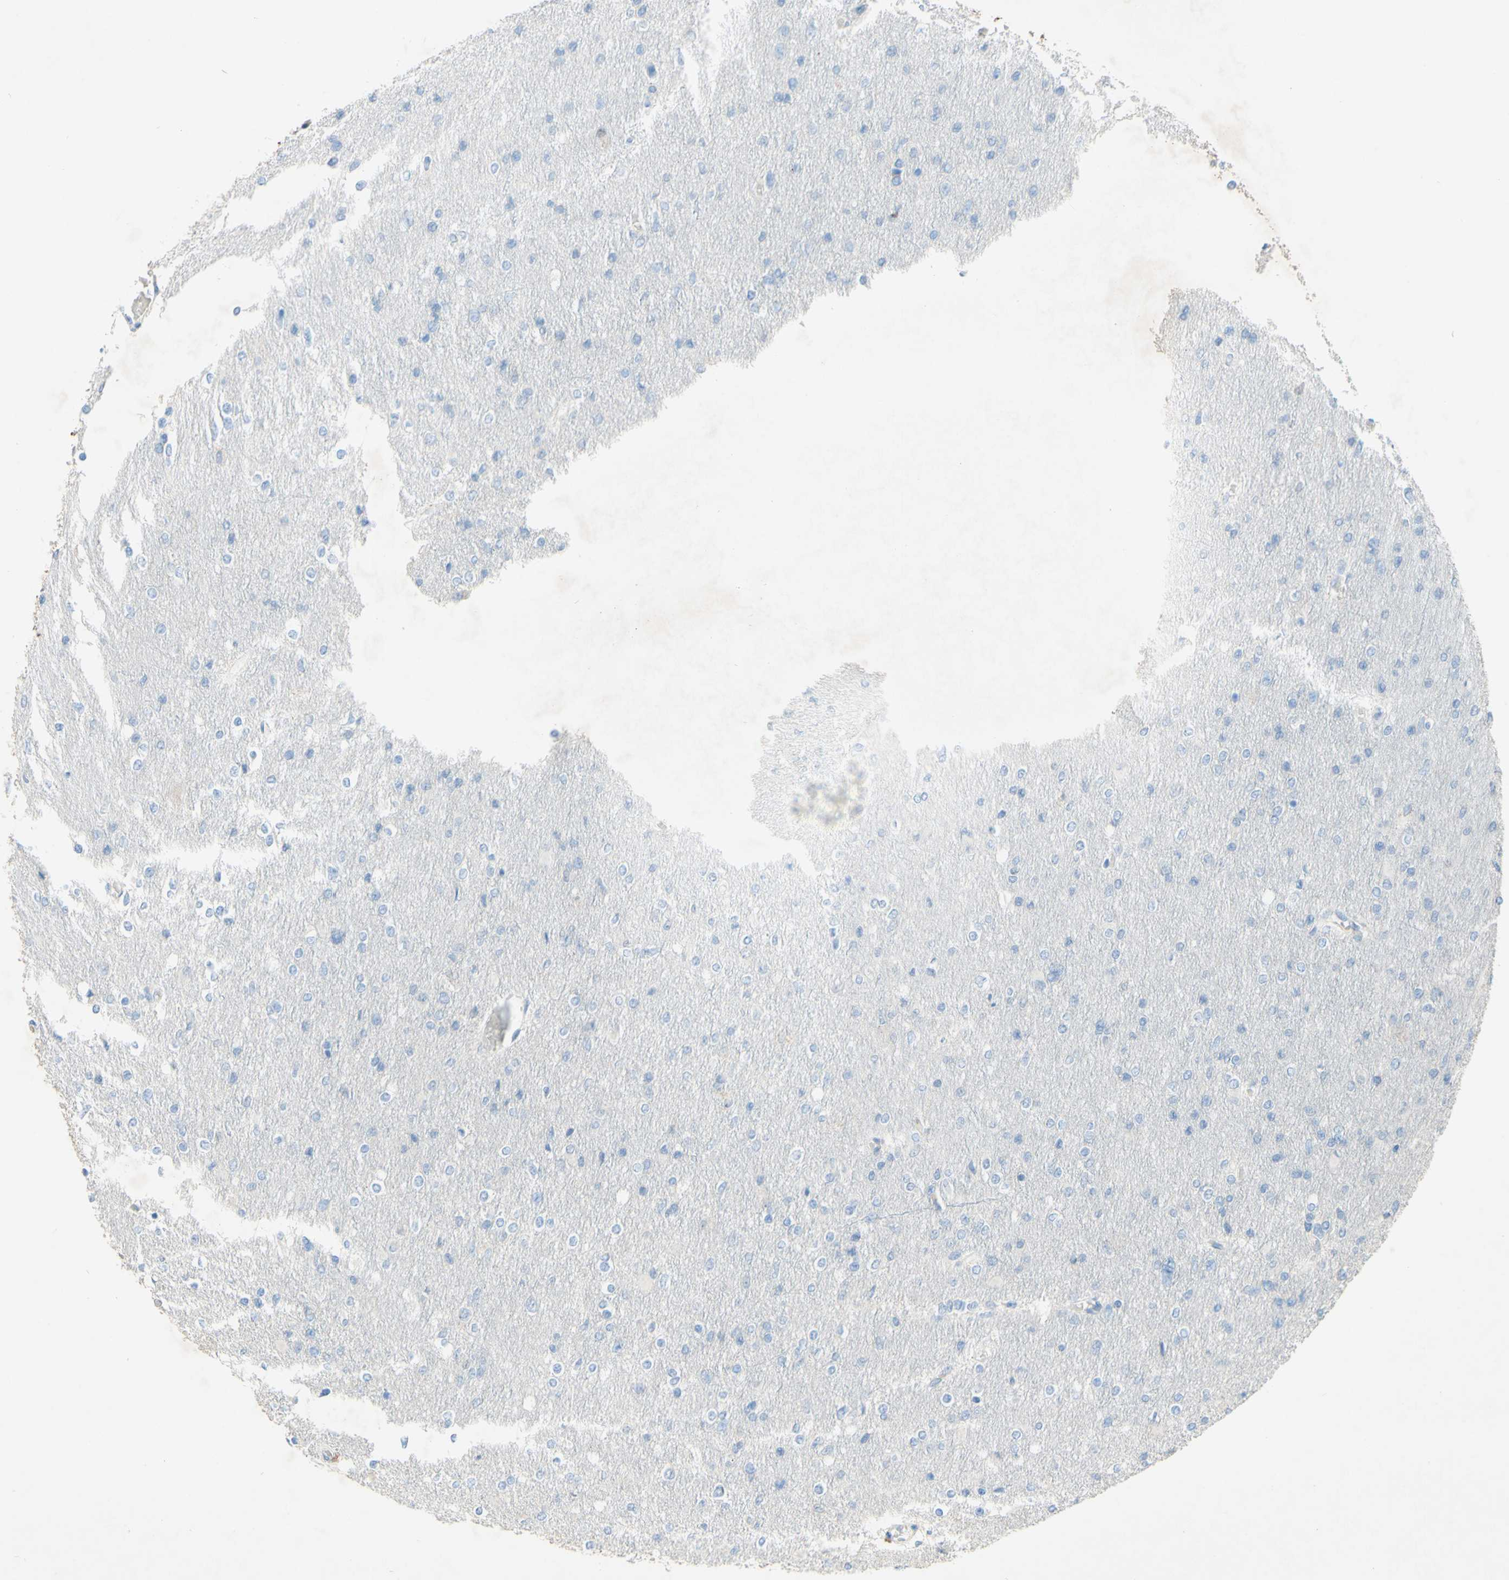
{"staining": {"intensity": "negative", "quantity": "none", "location": "none"}, "tissue": "glioma", "cell_type": "Tumor cells", "image_type": "cancer", "snomed": [{"axis": "morphology", "description": "Glioma, malignant, High grade"}, {"axis": "topography", "description": "Cerebral cortex"}], "caption": "Photomicrograph shows no significant protein positivity in tumor cells of glioma.", "gene": "ACADL", "patient": {"sex": "female", "age": 36}}